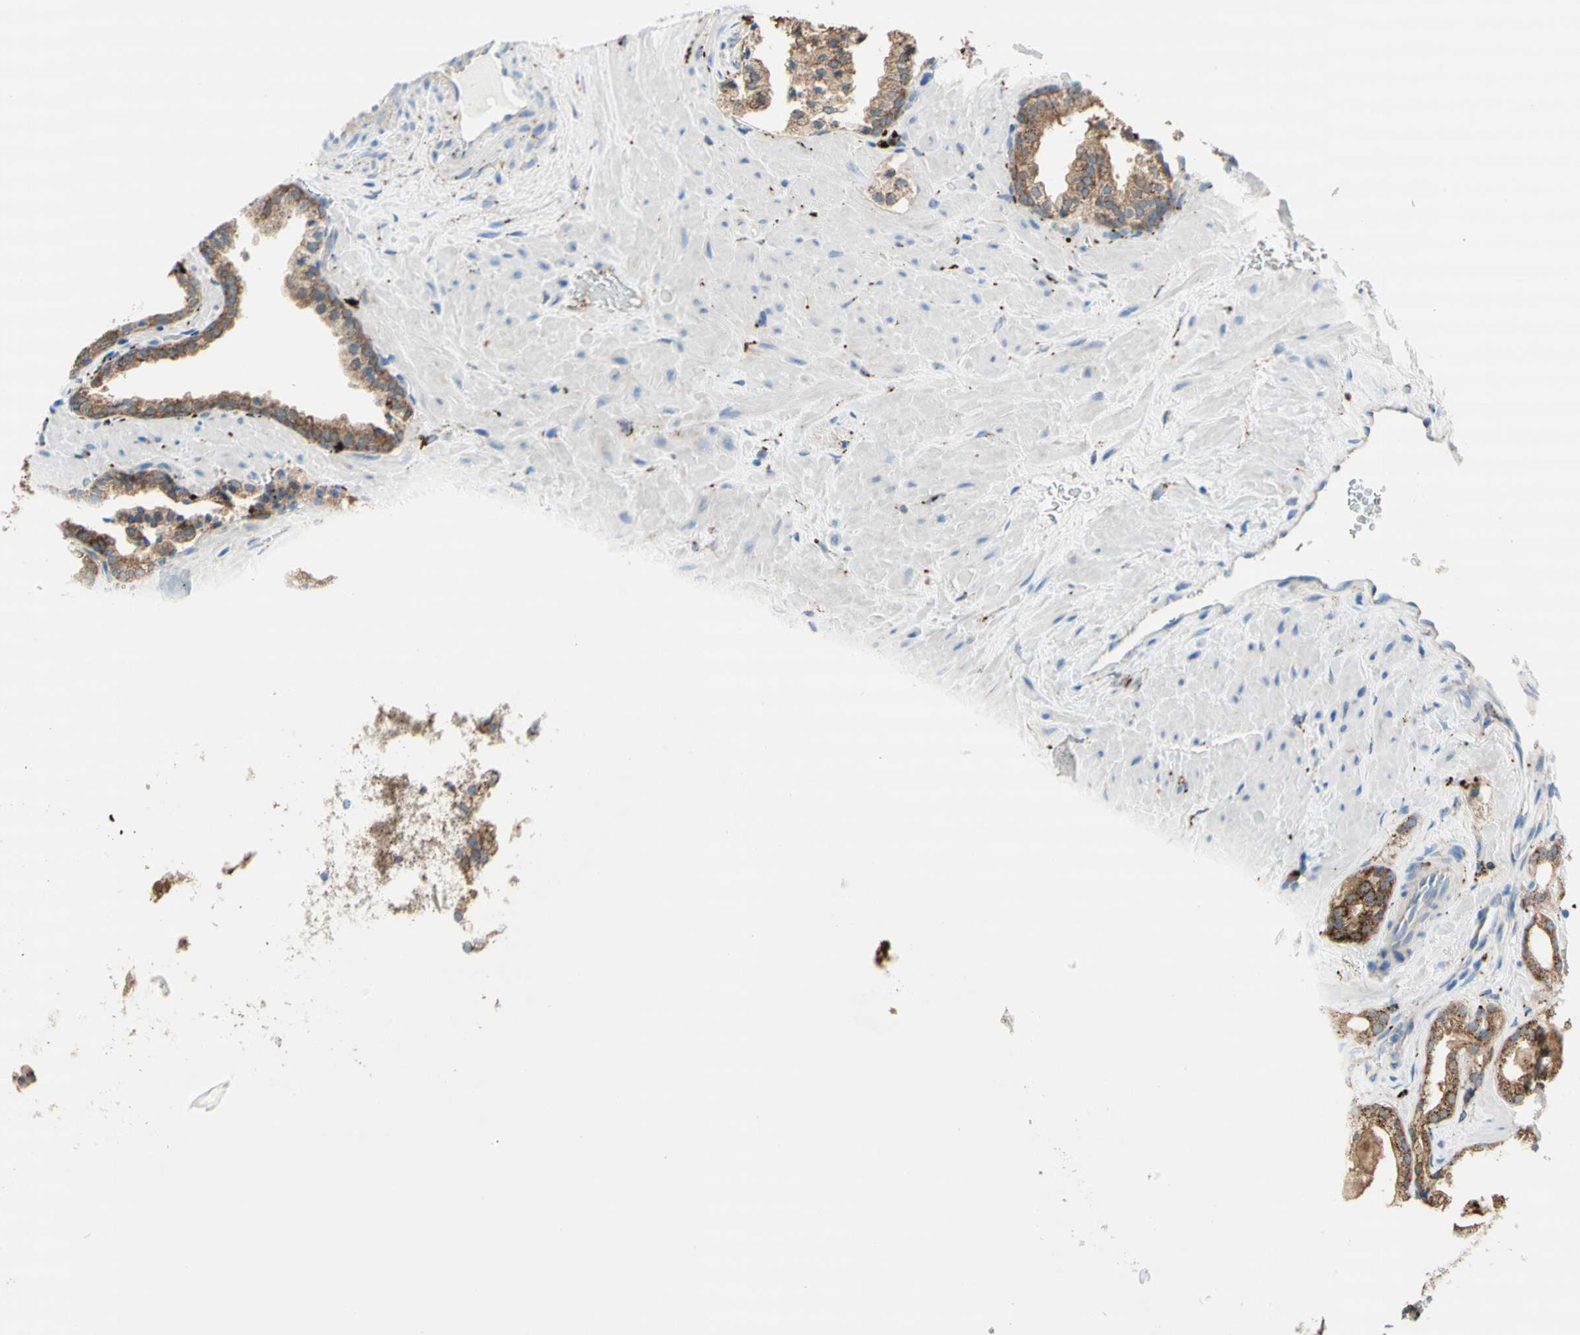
{"staining": {"intensity": "moderate", "quantity": ">75%", "location": "cytoplasmic/membranous"}, "tissue": "prostate cancer", "cell_type": "Tumor cells", "image_type": "cancer", "snomed": [{"axis": "morphology", "description": "Adenocarcinoma, High grade"}, {"axis": "topography", "description": "Prostate"}], "caption": "This is a micrograph of IHC staining of prostate cancer (adenocarcinoma (high-grade)), which shows moderate expression in the cytoplasmic/membranous of tumor cells.", "gene": "URB2", "patient": {"sex": "male", "age": 64}}